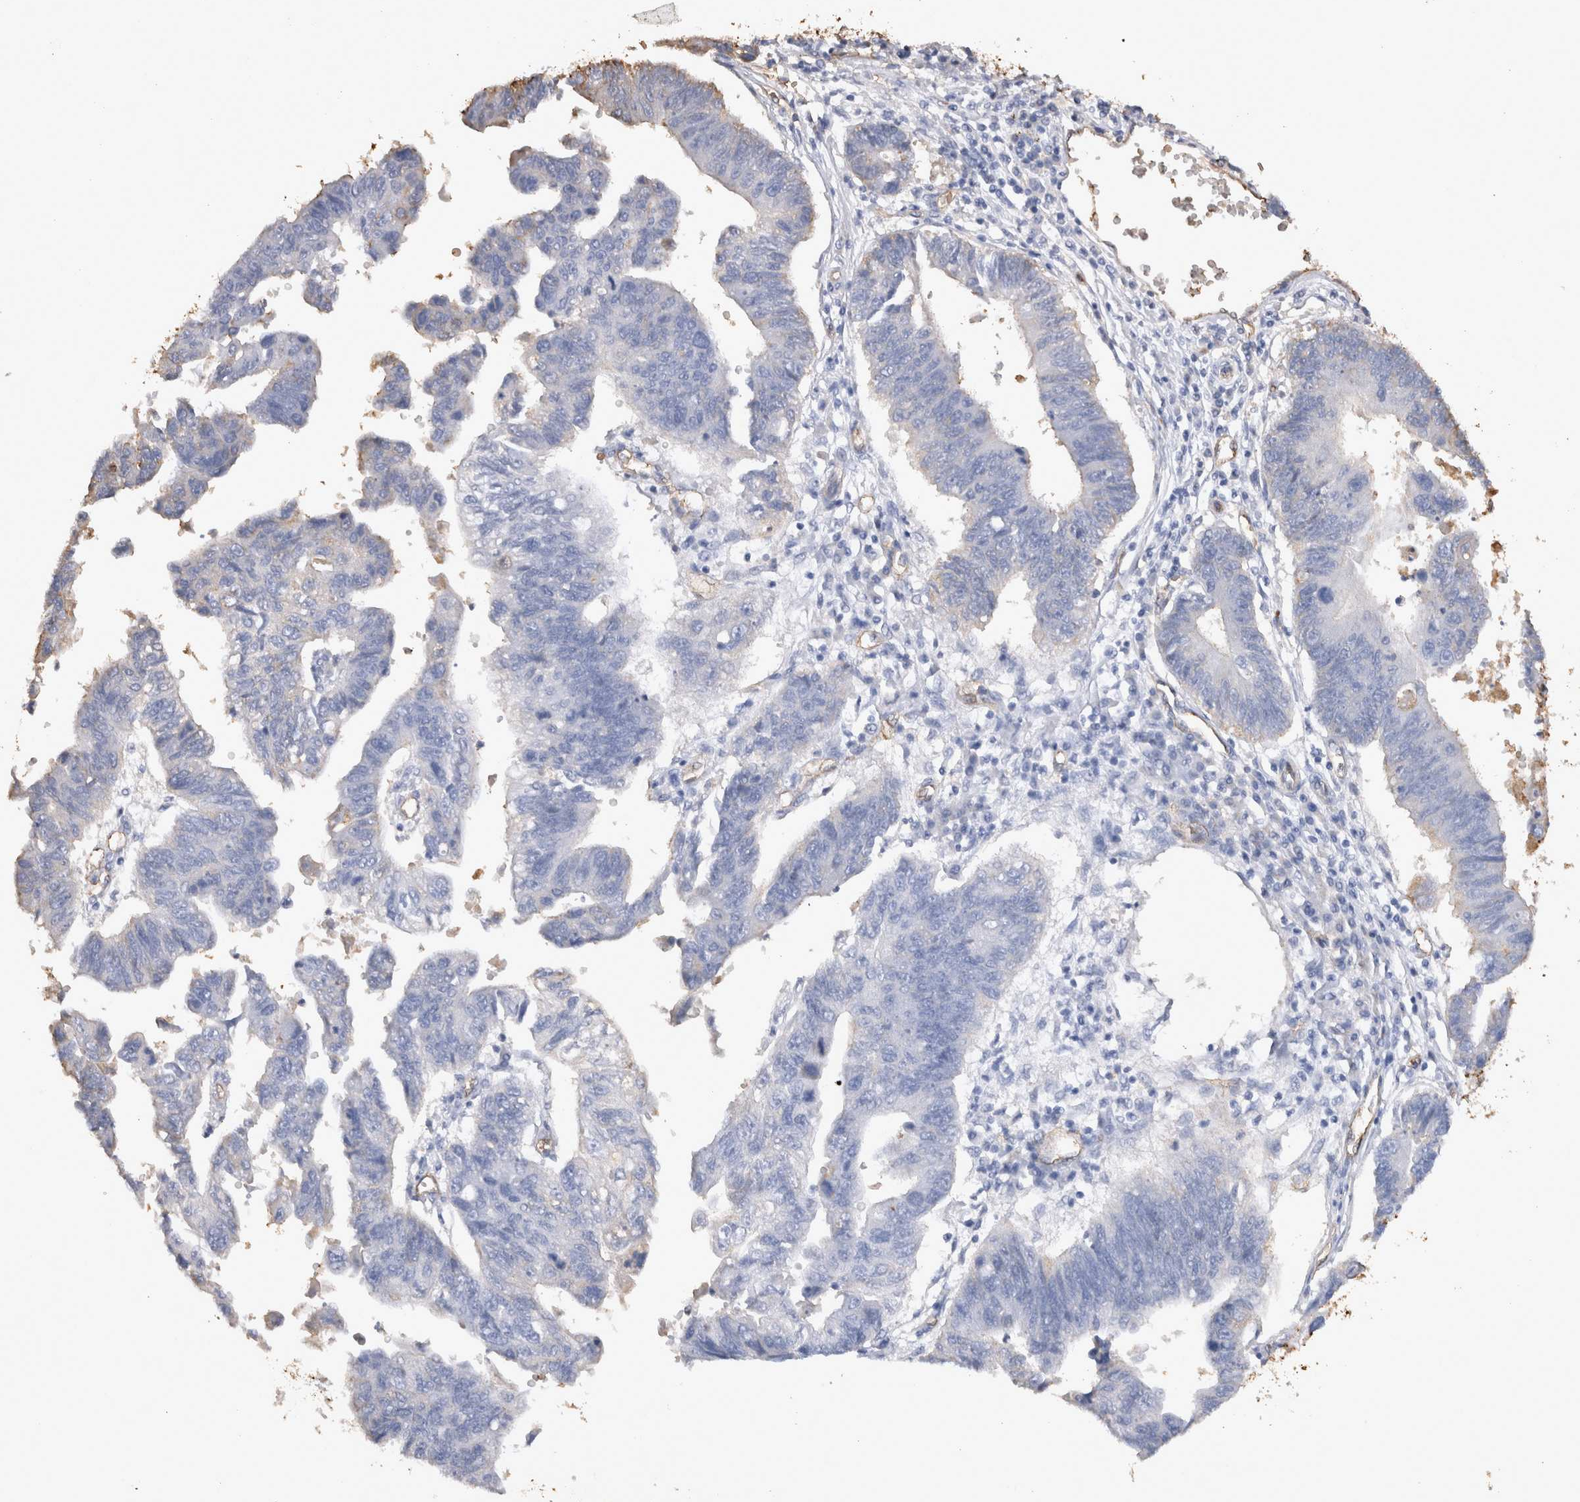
{"staining": {"intensity": "negative", "quantity": "none", "location": "none"}, "tissue": "stomach cancer", "cell_type": "Tumor cells", "image_type": "cancer", "snomed": [{"axis": "morphology", "description": "Adenocarcinoma, NOS"}, {"axis": "topography", "description": "Stomach"}], "caption": "Tumor cells show no significant protein expression in stomach adenocarcinoma. (Stains: DAB immunohistochemistry with hematoxylin counter stain, Microscopy: brightfield microscopy at high magnification).", "gene": "IL17RC", "patient": {"sex": "male", "age": 59}}